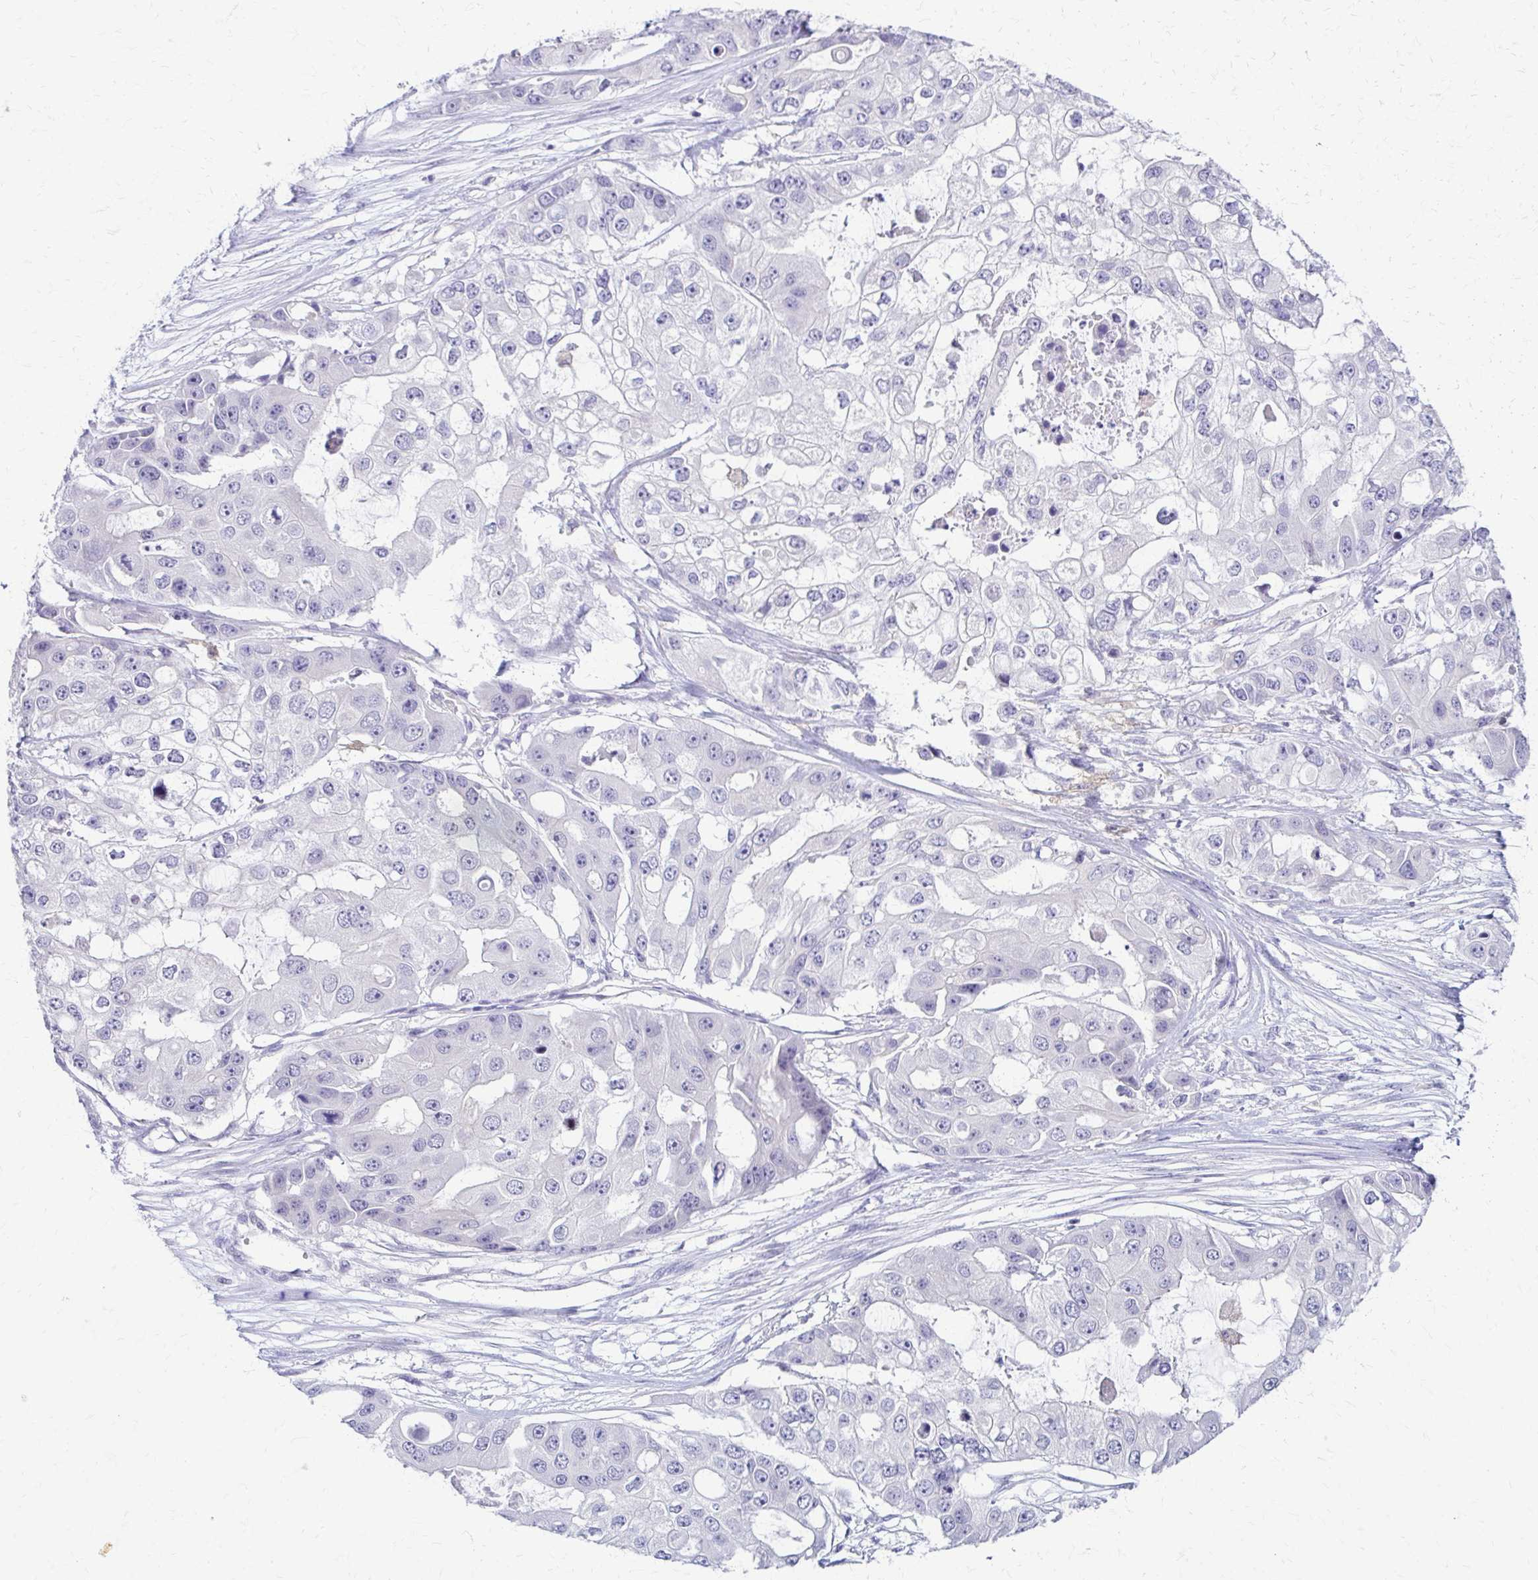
{"staining": {"intensity": "negative", "quantity": "none", "location": "none"}, "tissue": "ovarian cancer", "cell_type": "Tumor cells", "image_type": "cancer", "snomed": [{"axis": "morphology", "description": "Cystadenocarcinoma, serous, NOS"}, {"axis": "topography", "description": "Ovary"}], "caption": "This is a image of immunohistochemistry (IHC) staining of ovarian serous cystadenocarcinoma, which shows no positivity in tumor cells. Nuclei are stained in blue.", "gene": "PIK3AP1", "patient": {"sex": "female", "age": 56}}